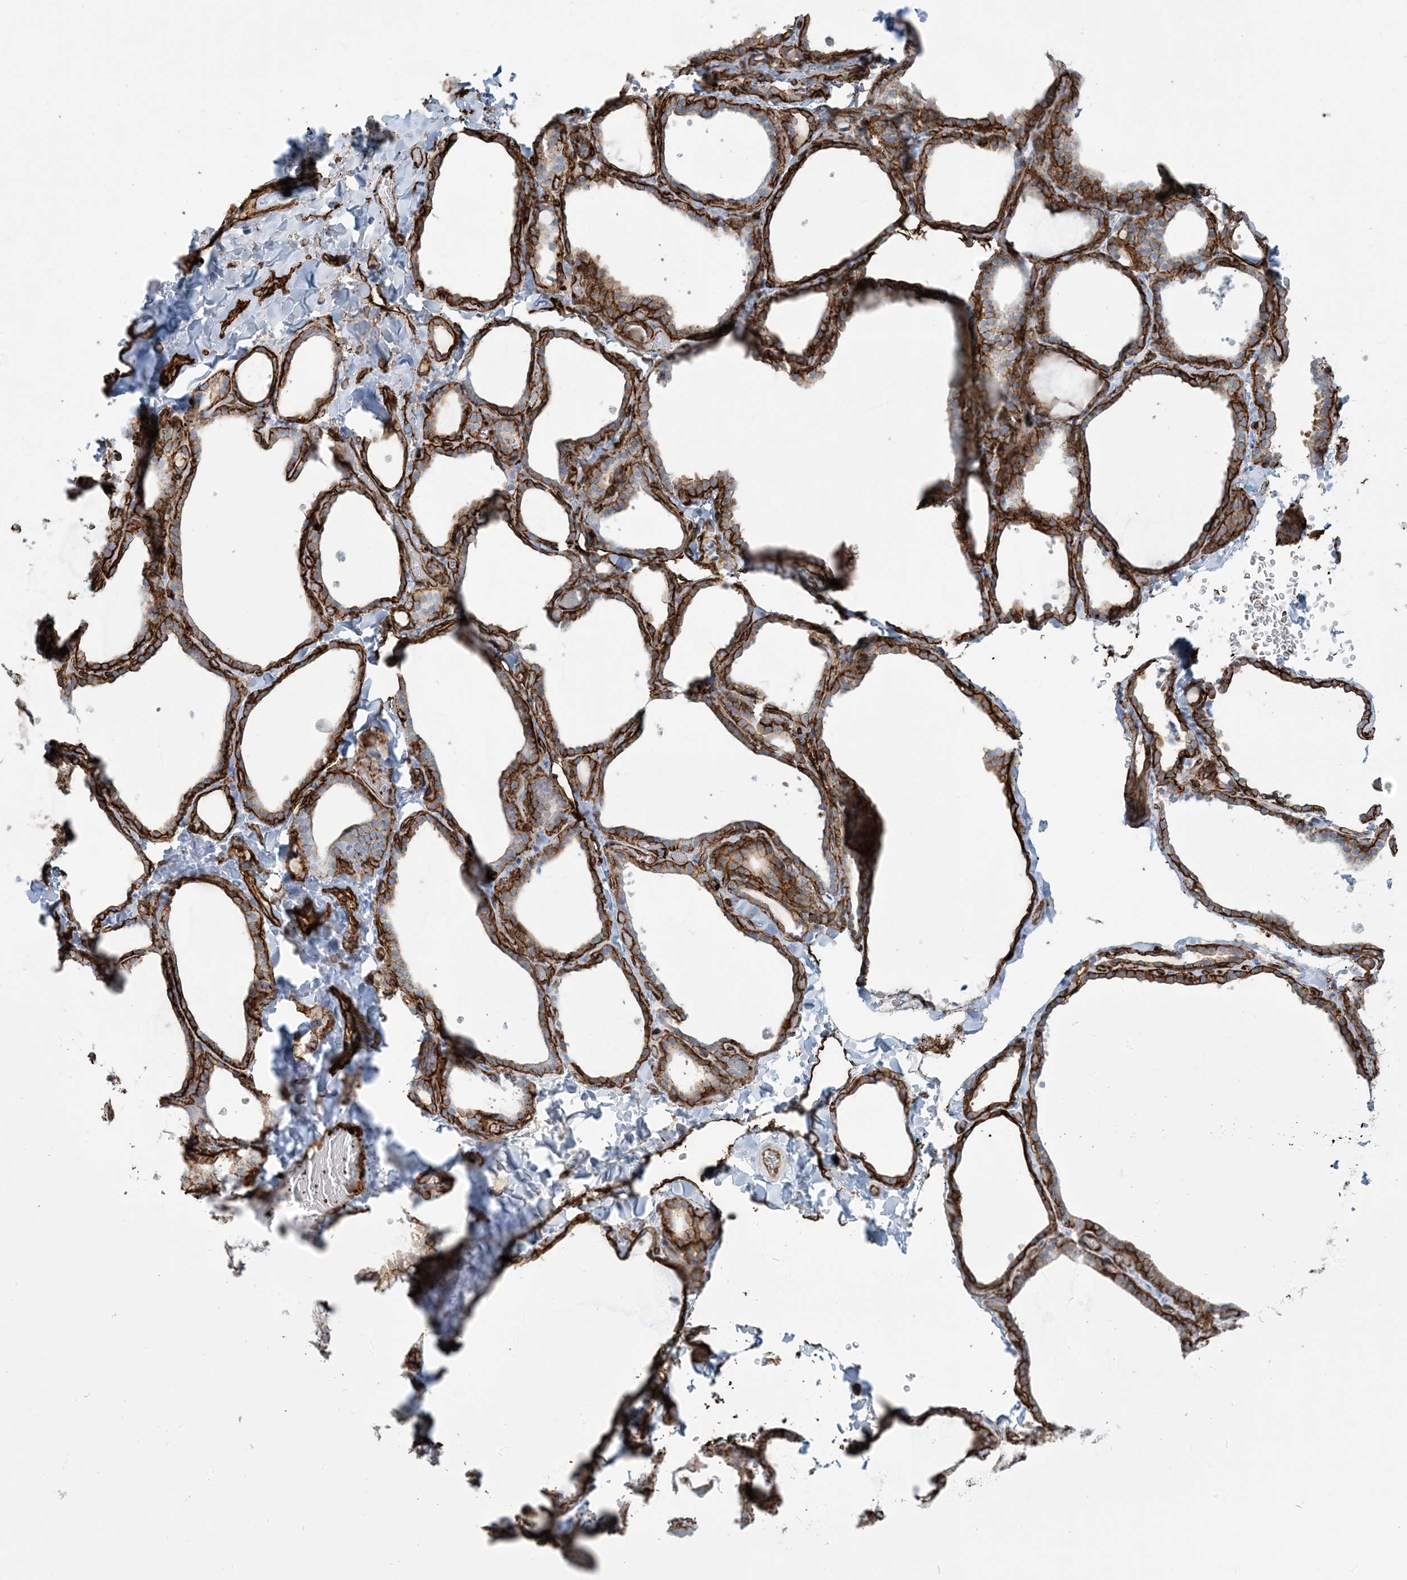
{"staining": {"intensity": "moderate", "quantity": ">75%", "location": "cytoplasmic/membranous"}, "tissue": "thyroid gland", "cell_type": "Glandular cells", "image_type": "normal", "snomed": [{"axis": "morphology", "description": "Normal tissue, NOS"}, {"axis": "topography", "description": "Thyroid gland"}], "caption": "Glandular cells show medium levels of moderate cytoplasmic/membranous expression in about >75% of cells in normal human thyroid gland. The staining is performed using DAB (3,3'-diaminobenzidine) brown chromogen to label protein expression. The nuclei are counter-stained blue using hematoxylin.", "gene": "EPS8L3", "patient": {"sex": "female", "age": 22}}